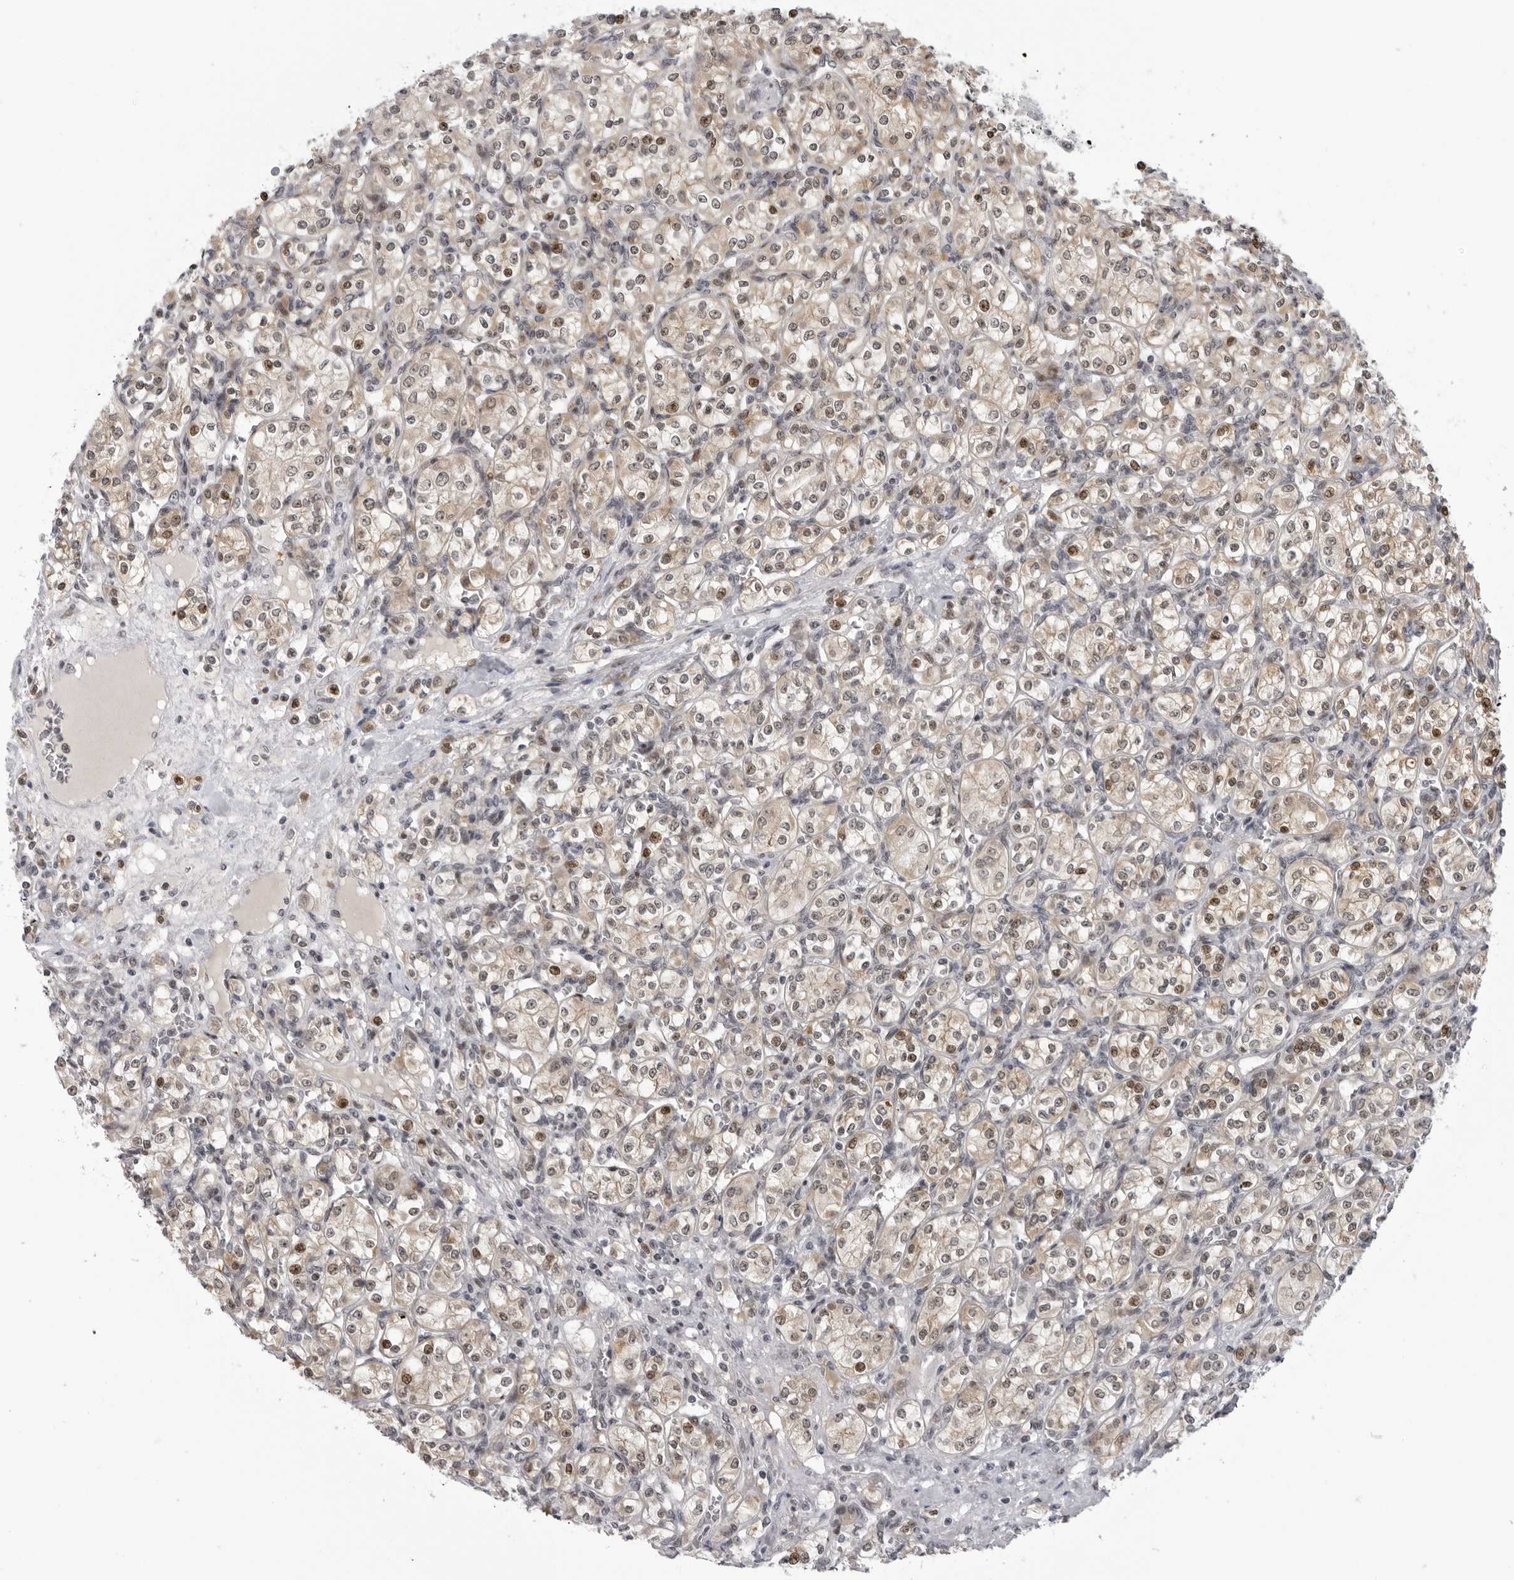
{"staining": {"intensity": "moderate", "quantity": "25%-75%", "location": "cytoplasmic/membranous,nuclear"}, "tissue": "renal cancer", "cell_type": "Tumor cells", "image_type": "cancer", "snomed": [{"axis": "morphology", "description": "Adenocarcinoma, NOS"}, {"axis": "topography", "description": "Kidney"}], "caption": "Tumor cells demonstrate medium levels of moderate cytoplasmic/membranous and nuclear staining in approximately 25%-75% of cells in renal cancer (adenocarcinoma). (DAB = brown stain, brightfield microscopy at high magnification).", "gene": "ALPK2", "patient": {"sex": "male", "age": 77}}